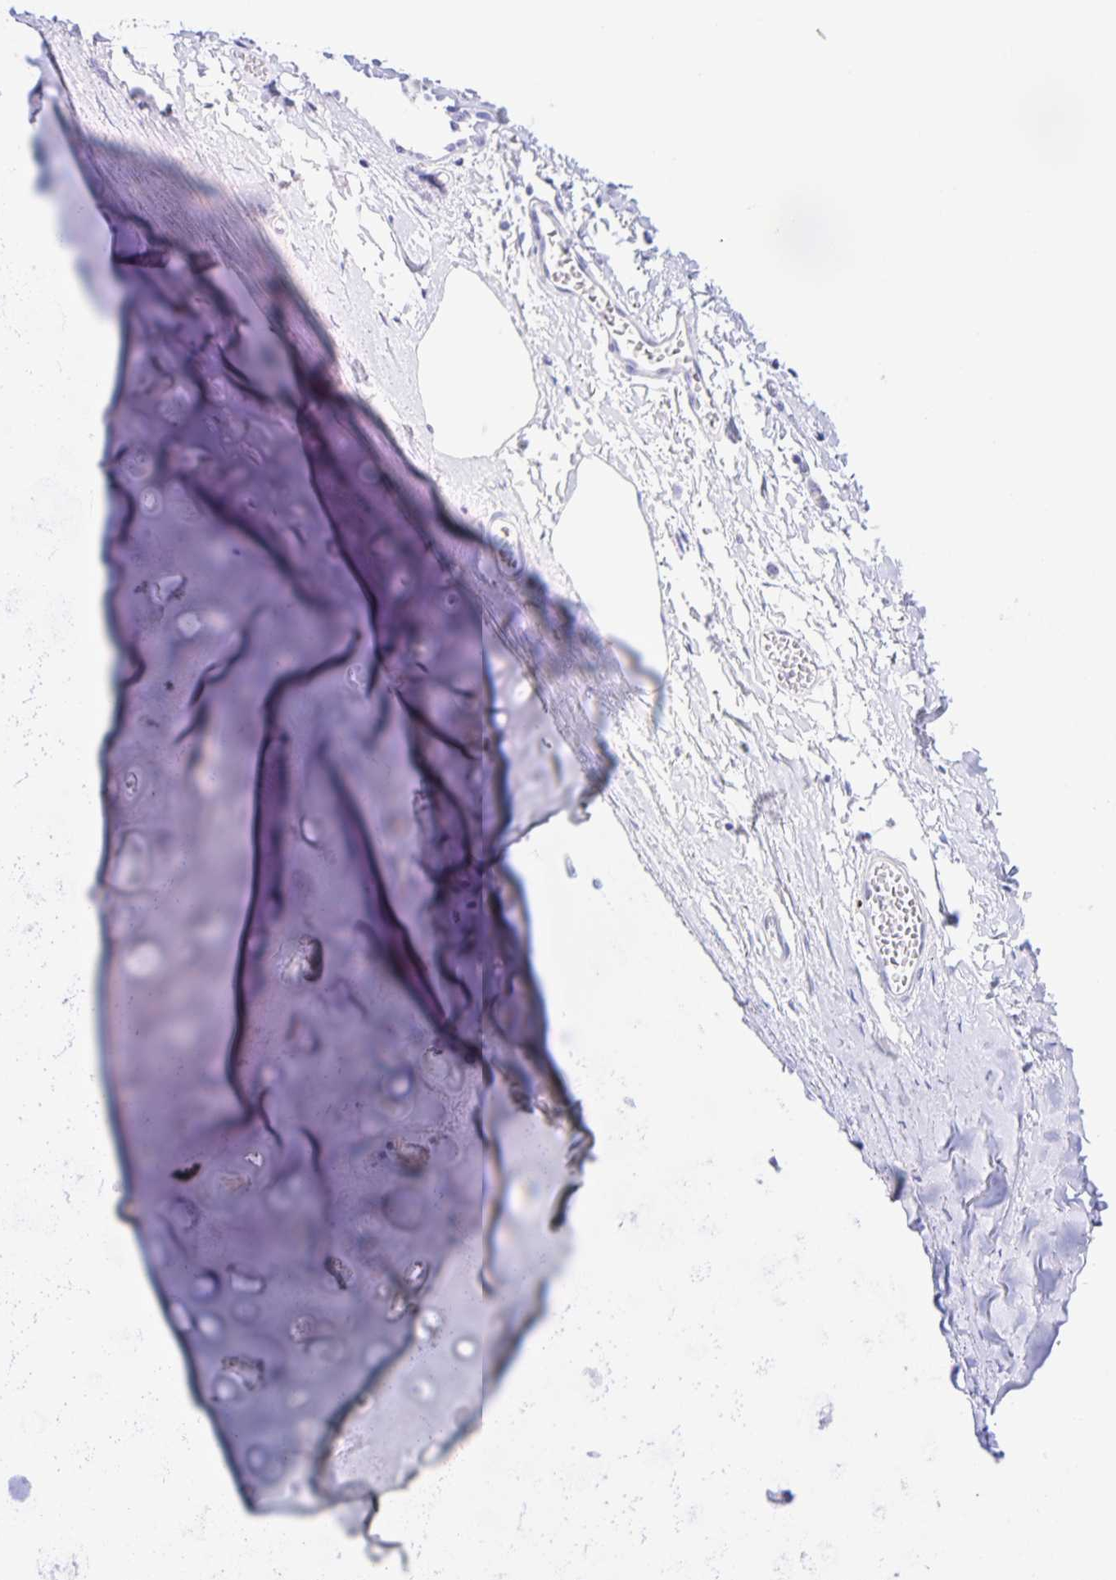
{"staining": {"intensity": "negative", "quantity": "none", "location": "none"}, "tissue": "adipose tissue", "cell_type": "Adipocytes", "image_type": "normal", "snomed": [{"axis": "morphology", "description": "Normal tissue, NOS"}, {"axis": "topography", "description": "Cartilage tissue"}, {"axis": "topography", "description": "Bronchus"}, {"axis": "topography", "description": "Peripheral nerve tissue"}], "caption": "DAB (3,3'-diaminobenzidine) immunohistochemical staining of benign human adipose tissue reveals no significant expression in adipocytes.", "gene": "CATSPER4", "patient": {"sex": "male", "age": 67}}